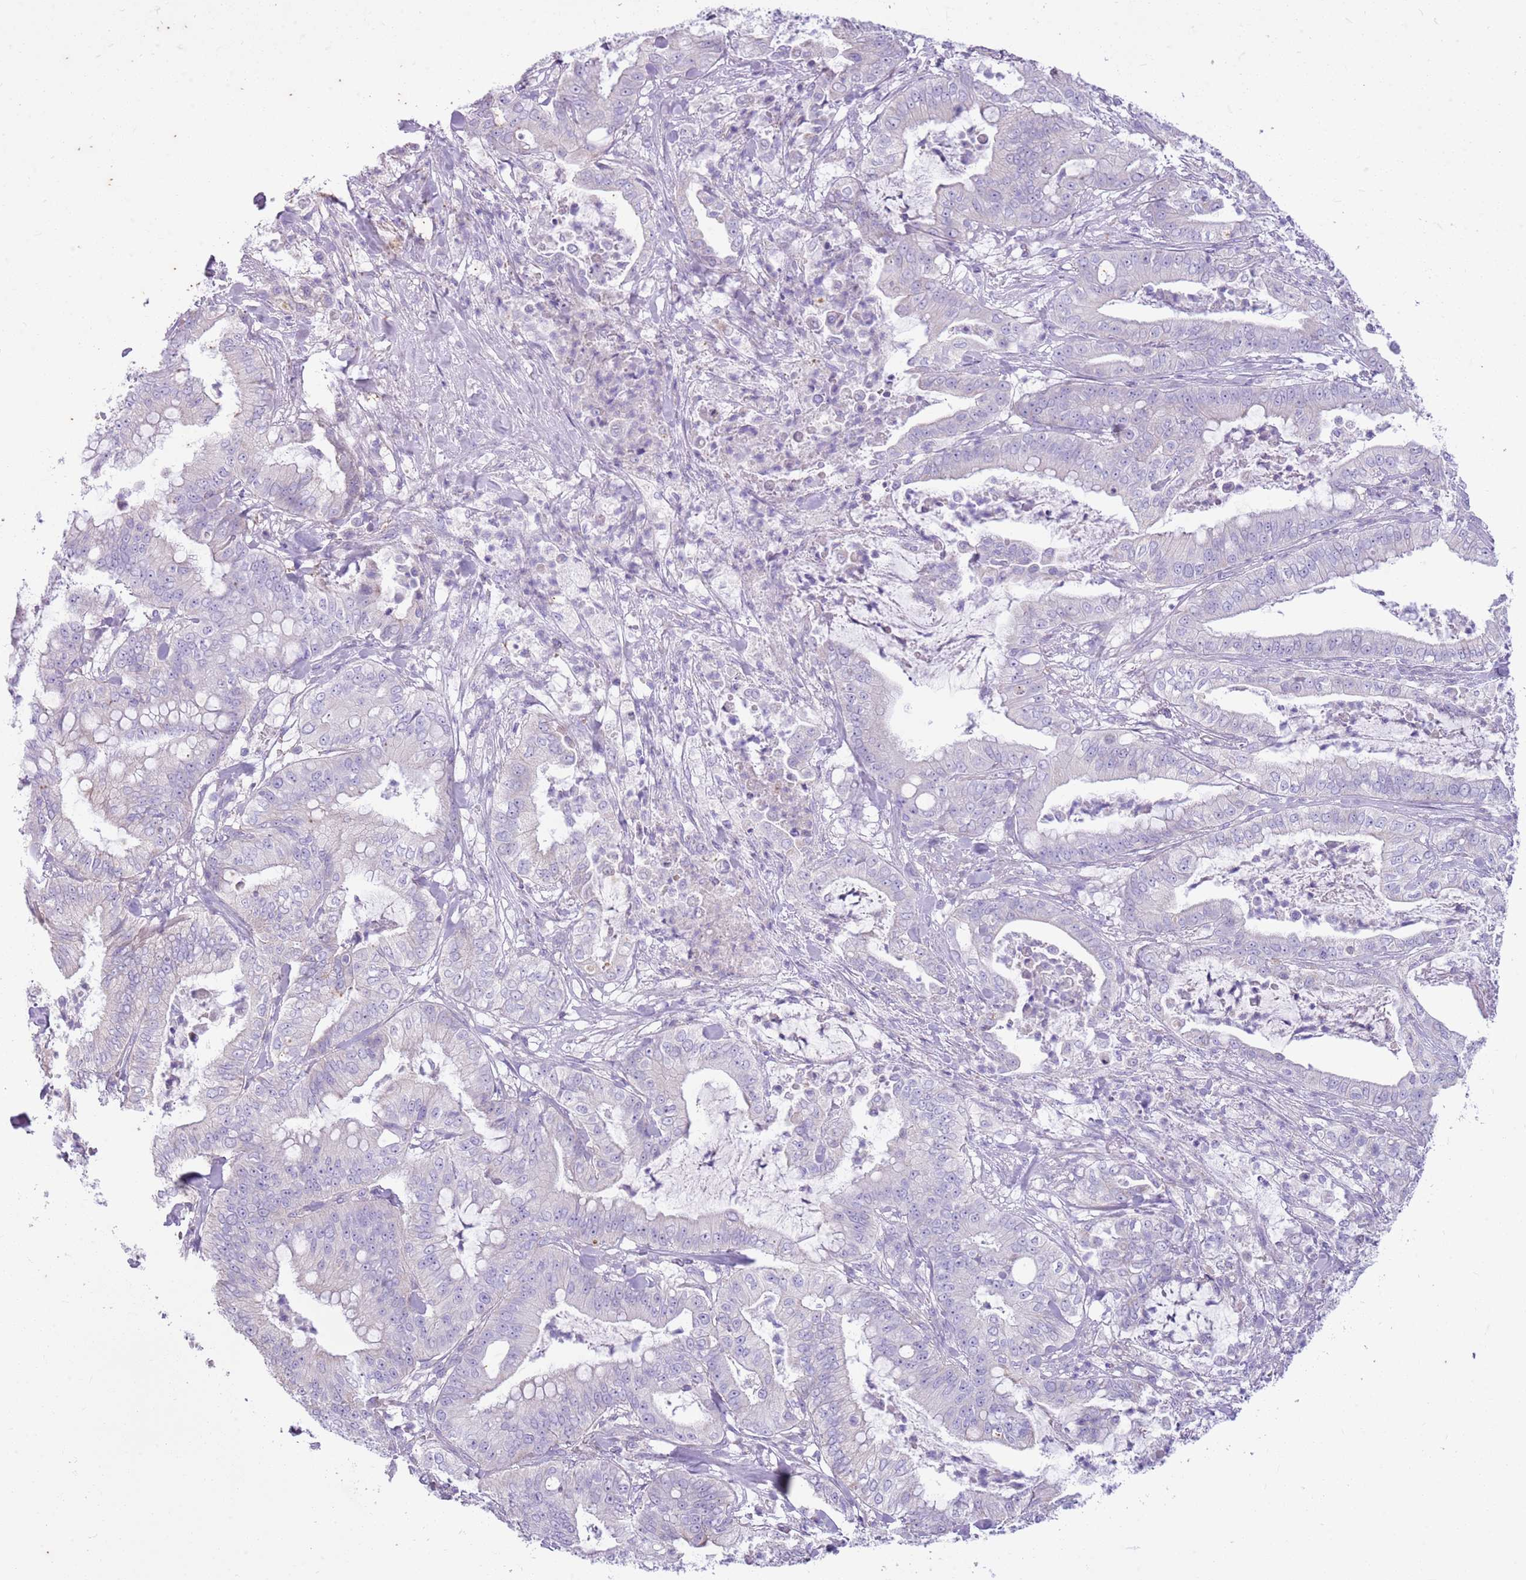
{"staining": {"intensity": "negative", "quantity": "none", "location": "none"}, "tissue": "pancreatic cancer", "cell_type": "Tumor cells", "image_type": "cancer", "snomed": [{"axis": "morphology", "description": "Adenocarcinoma, NOS"}, {"axis": "topography", "description": "Pancreas"}], "caption": "Immunohistochemistry micrograph of adenocarcinoma (pancreatic) stained for a protein (brown), which displays no expression in tumor cells.", "gene": "CNPPD1", "patient": {"sex": "male", "age": 71}}